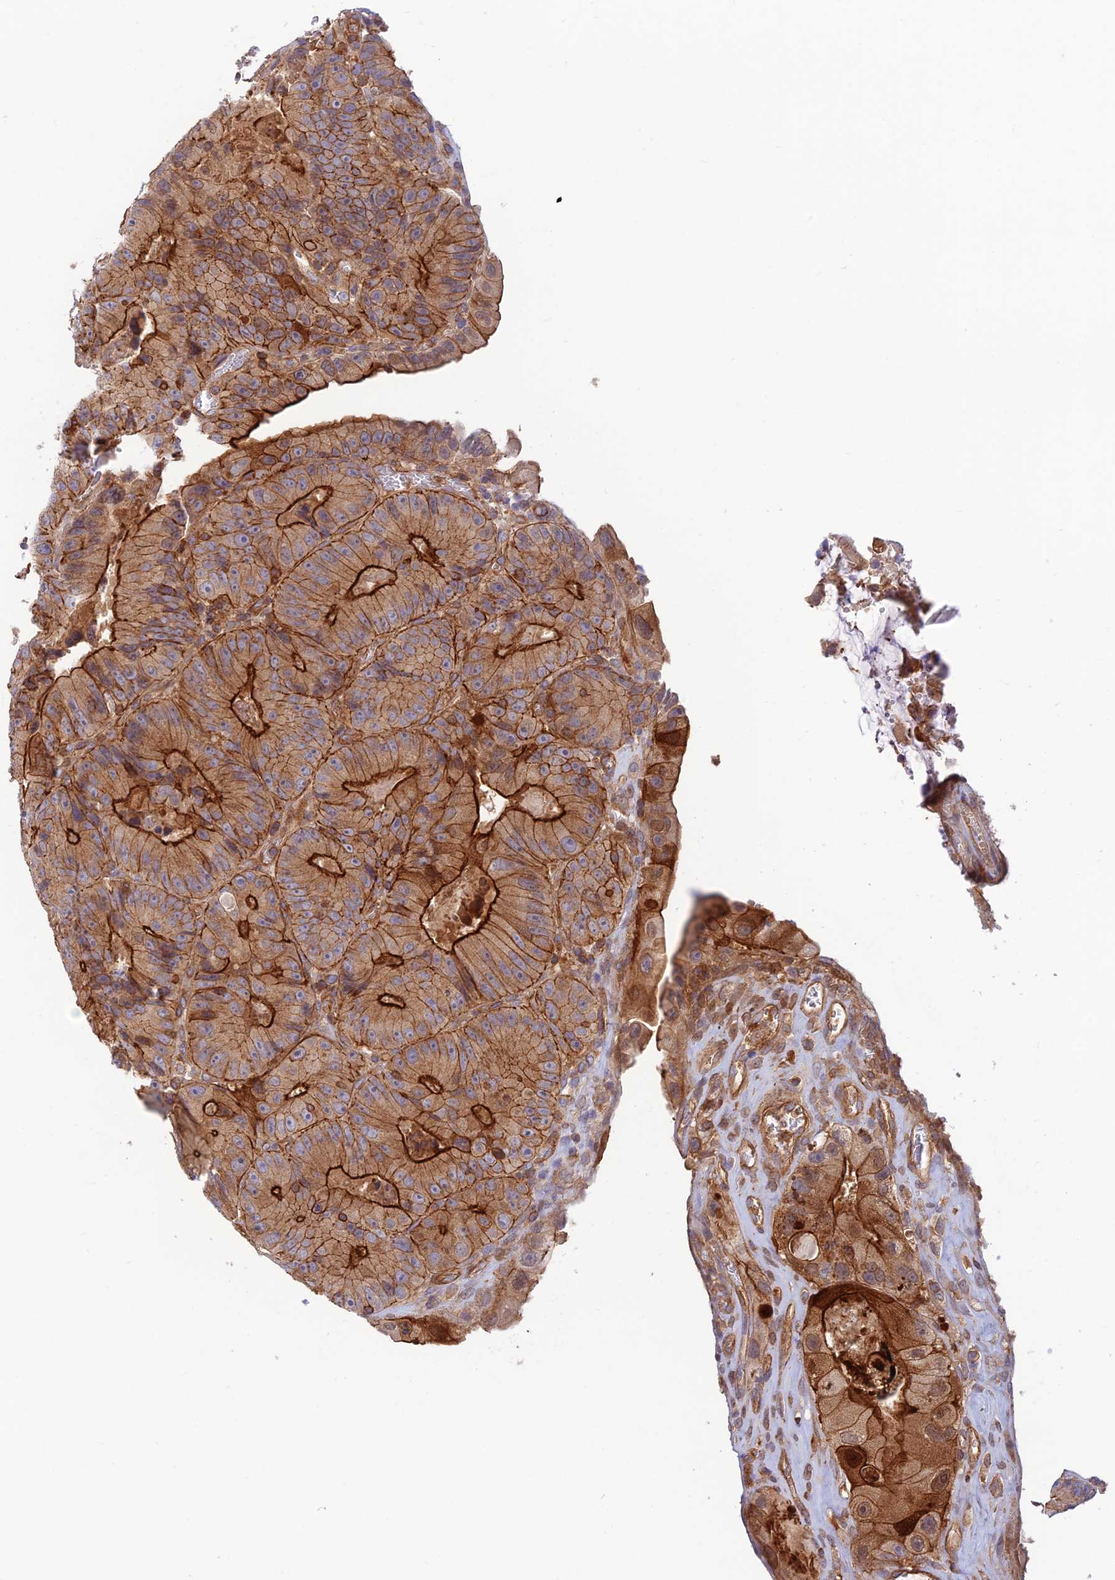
{"staining": {"intensity": "strong", "quantity": ">75%", "location": "cytoplasmic/membranous"}, "tissue": "colorectal cancer", "cell_type": "Tumor cells", "image_type": "cancer", "snomed": [{"axis": "morphology", "description": "Adenocarcinoma, NOS"}, {"axis": "topography", "description": "Colon"}], "caption": "This histopathology image displays immunohistochemistry staining of adenocarcinoma (colorectal), with high strong cytoplasmic/membranous positivity in about >75% of tumor cells.", "gene": "PPP1R12C", "patient": {"sex": "female", "age": 86}}